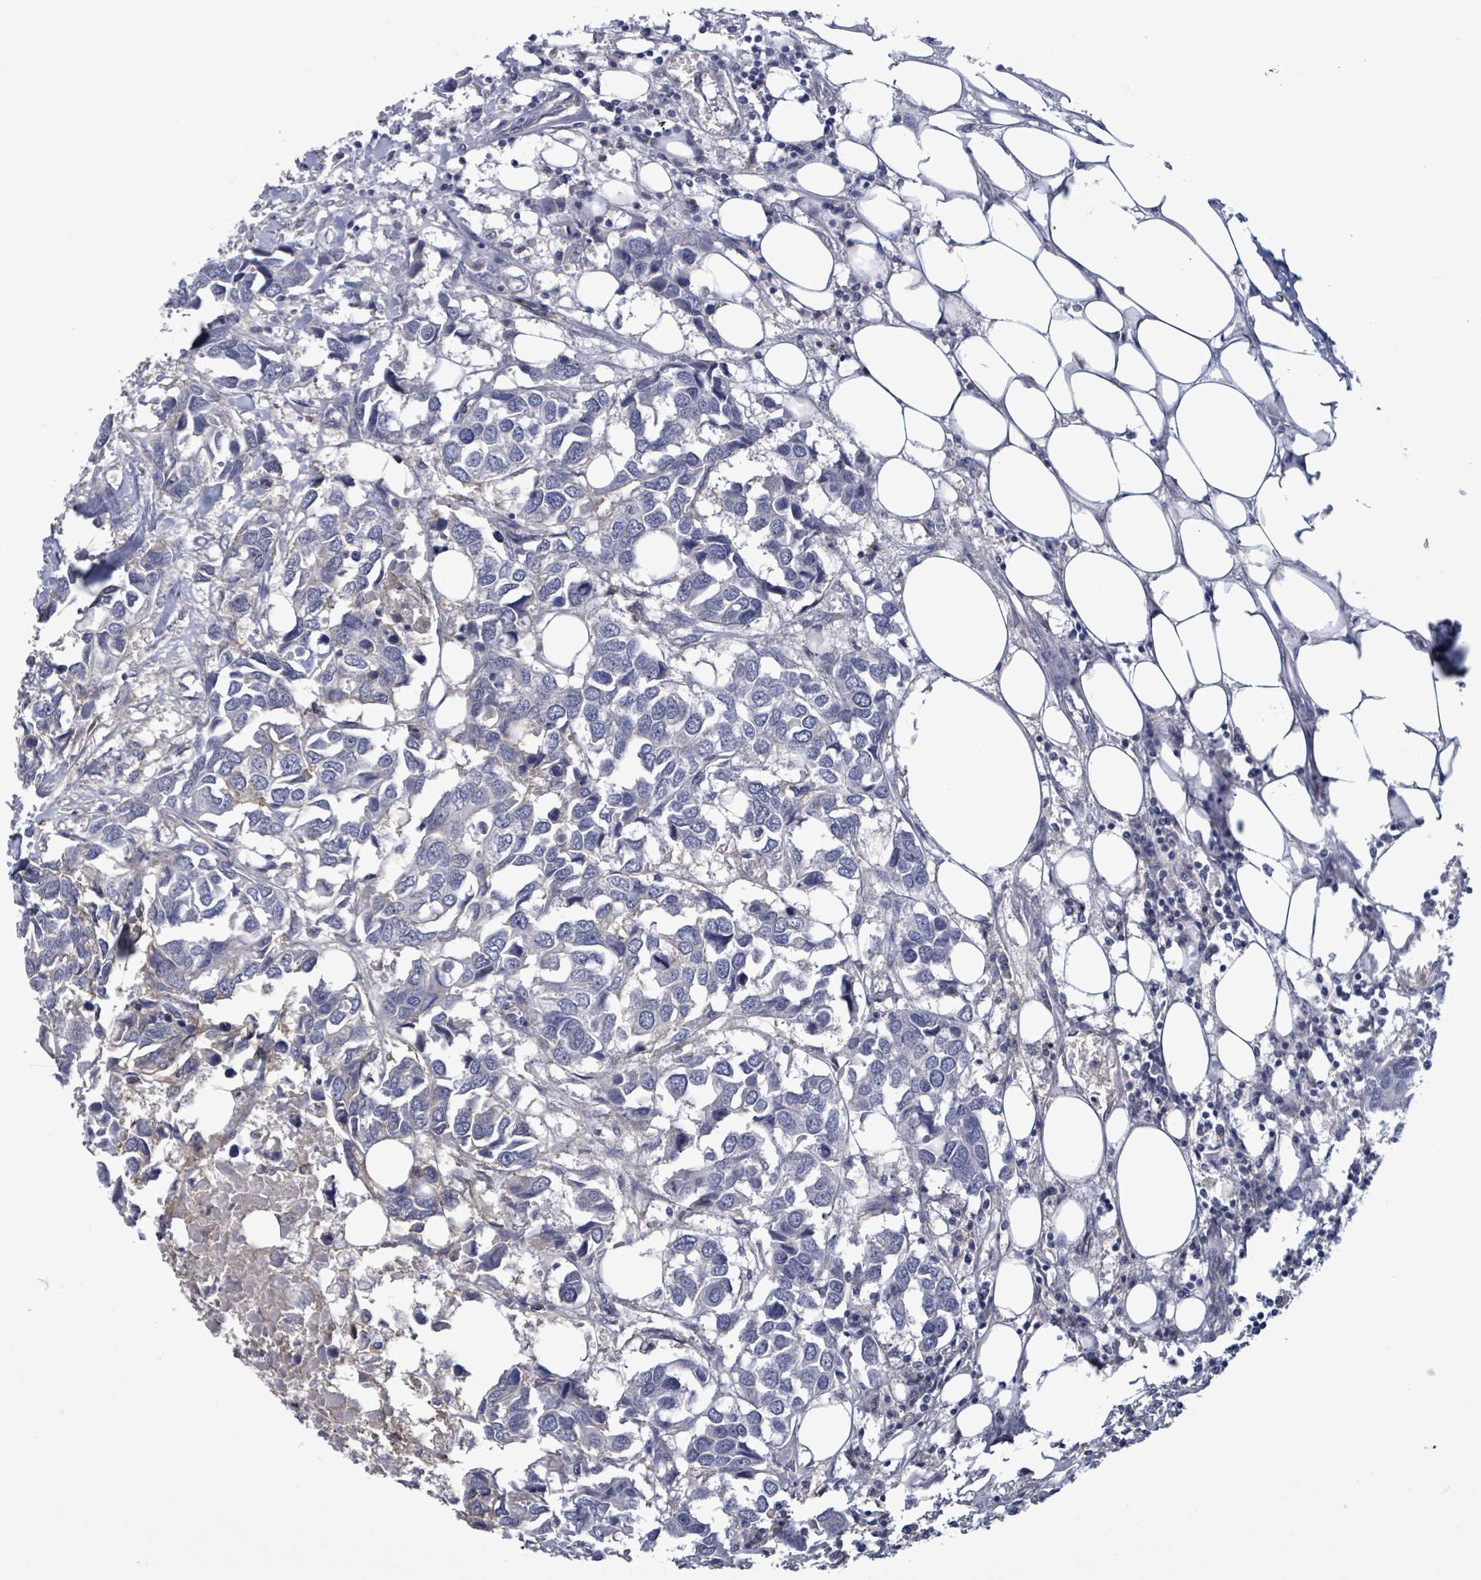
{"staining": {"intensity": "negative", "quantity": "none", "location": "none"}, "tissue": "breast cancer", "cell_type": "Tumor cells", "image_type": "cancer", "snomed": [{"axis": "morphology", "description": "Duct carcinoma"}, {"axis": "topography", "description": "Breast"}], "caption": "Micrograph shows no protein expression in tumor cells of breast cancer tissue.", "gene": "BSG", "patient": {"sex": "female", "age": 83}}